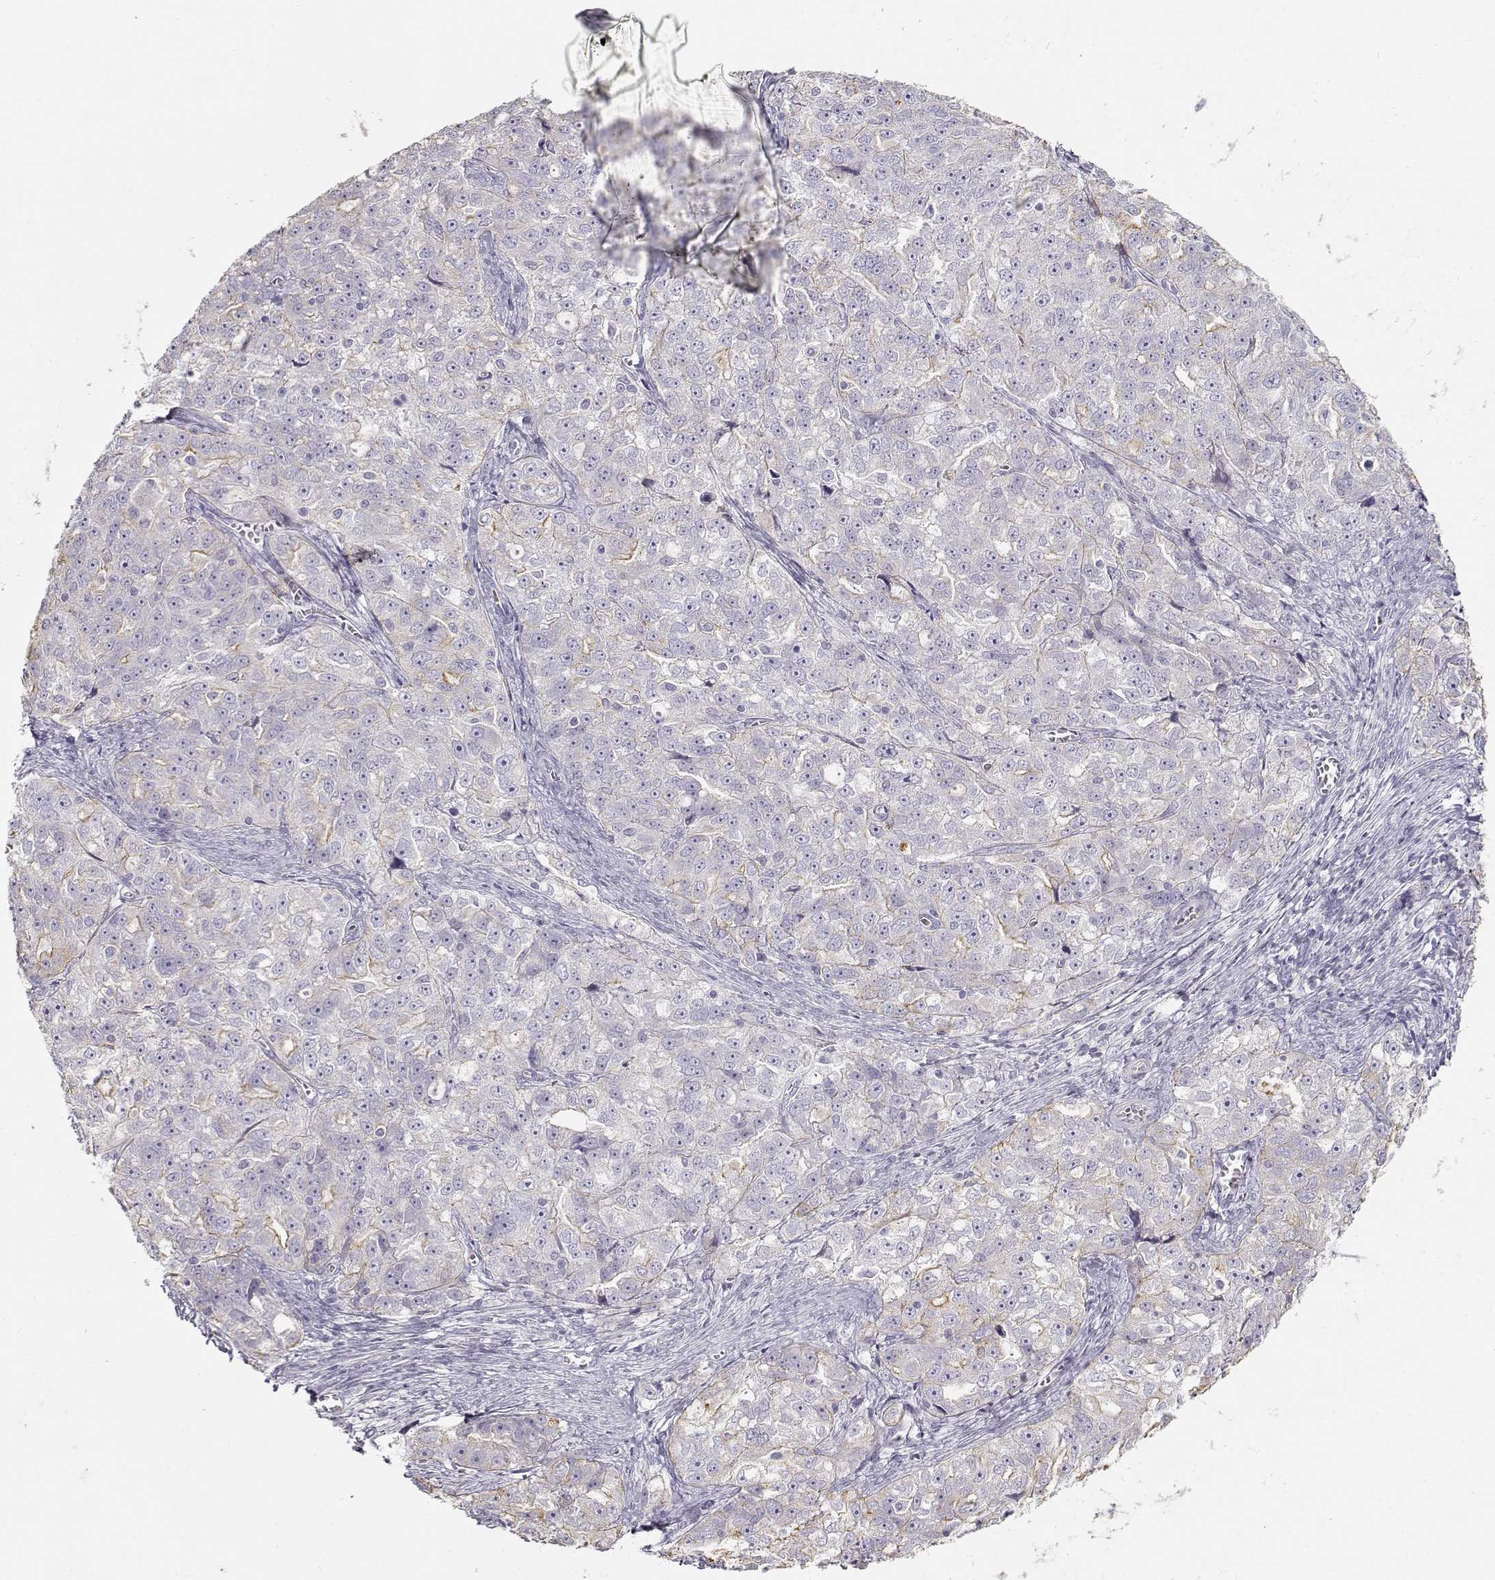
{"staining": {"intensity": "weak", "quantity": "<25%", "location": "cytoplasmic/membranous"}, "tissue": "ovarian cancer", "cell_type": "Tumor cells", "image_type": "cancer", "snomed": [{"axis": "morphology", "description": "Cystadenocarcinoma, serous, NOS"}, {"axis": "topography", "description": "Ovary"}], "caption": "This is an IHC photomicrograph of human ovarian cancer (serous cystadenocarcinoma). There is no staining in tumor cells.", "gene": "S100B", "patient": {"sex": "female", "age": 51}}